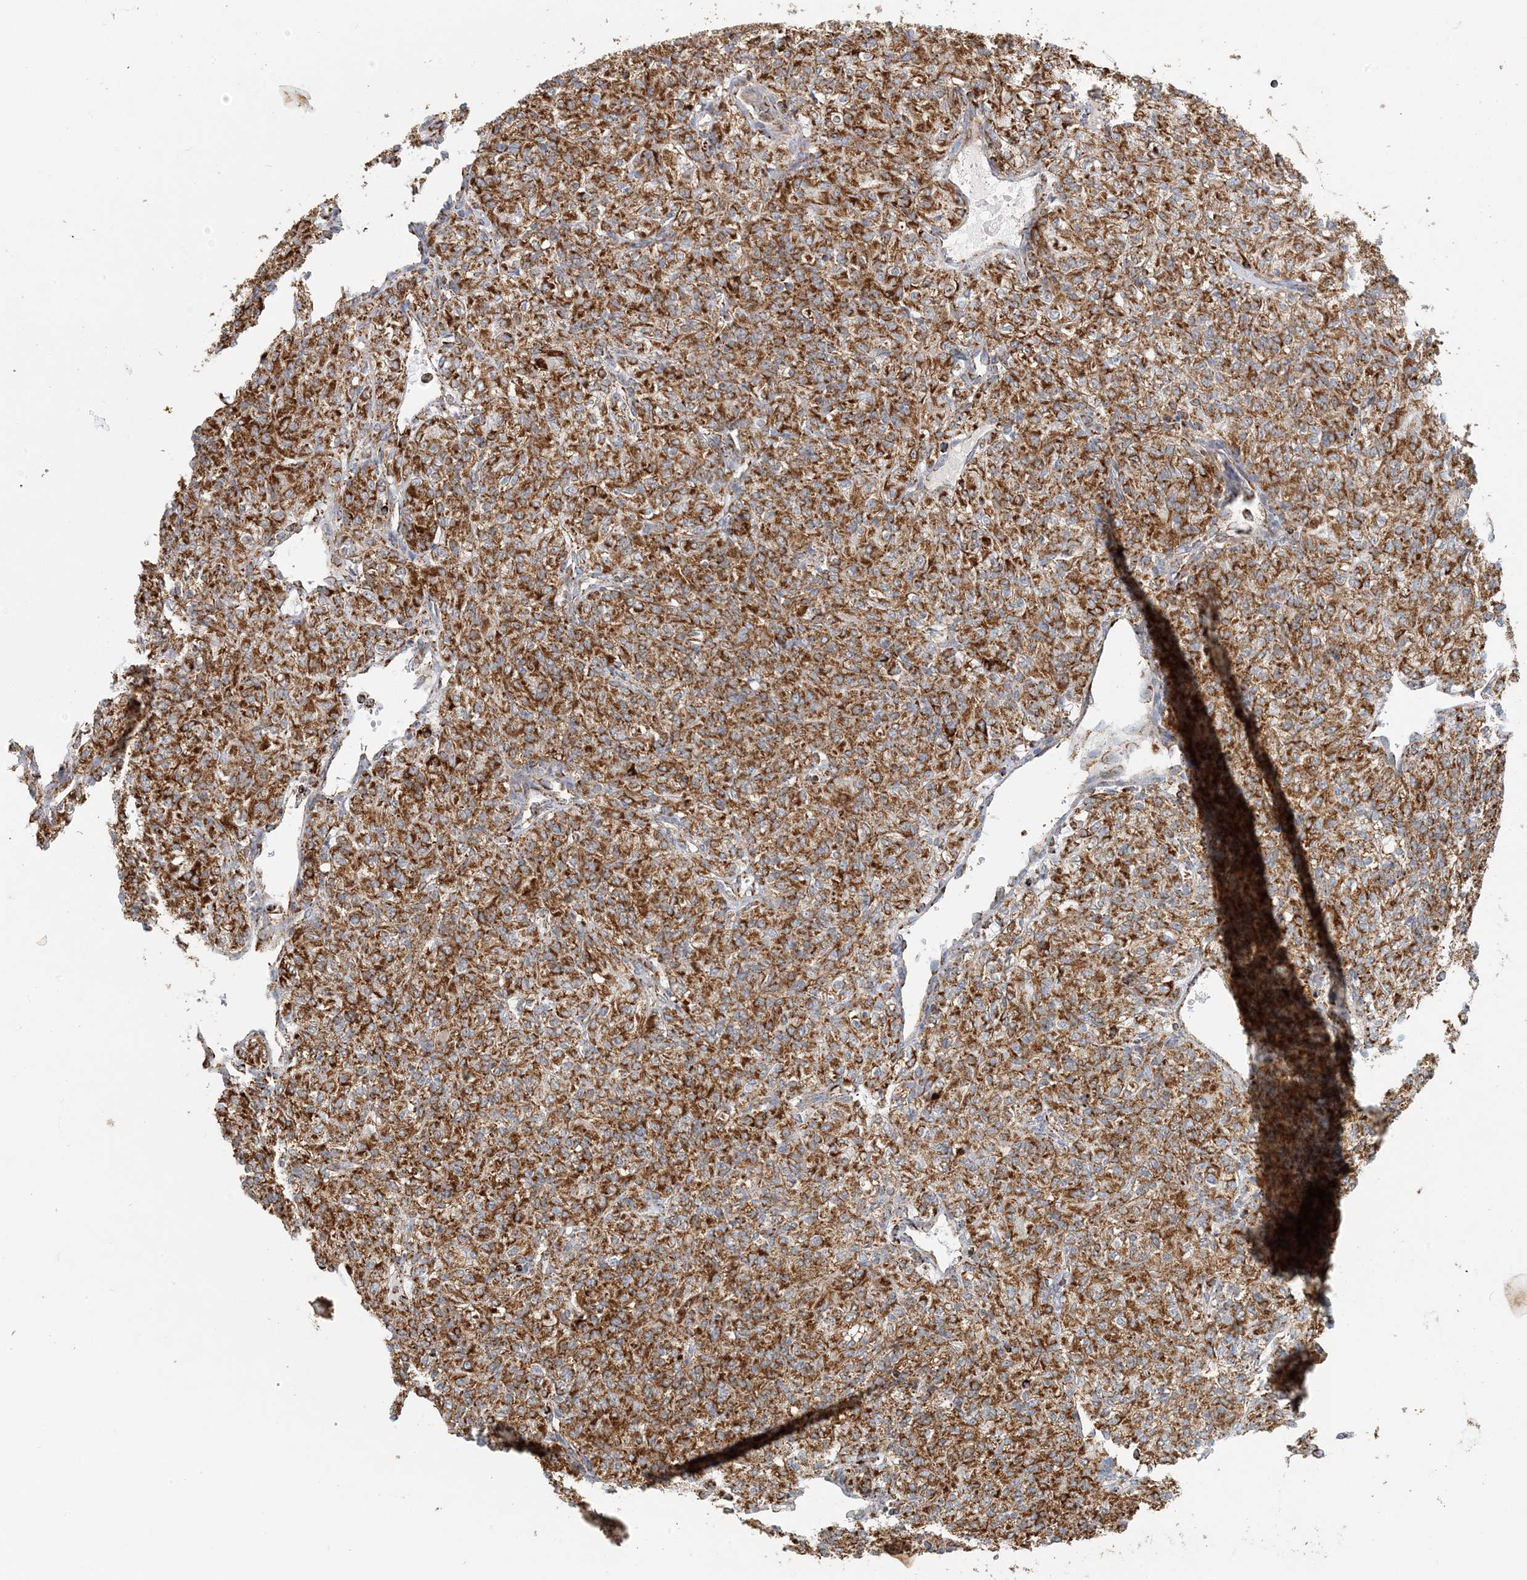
{"staining": {"intensity": "strong", "quantity": ">75%", "location": "cytoplasmic/membranous"}, "tissue": "renal cancer", "cell_type": "Tumor cells", "image_type": "cancer", "snomed": [{"axis": "morphology", "description": "Adenocarcinoma, NOS"}, {"axis": "topography", "description": "Kidney"}], "caption": "Brown immunohistochemical staining in adenocarcinoma (renal) reveals strong cytoplasmic/membranous staining in approximately >75% of tumor cells. (brown staining indicates protein expression, while blue staining denotes nuclei).", "gene": "MAN1A1", "patient": {"sex": "male", "age": 77}}